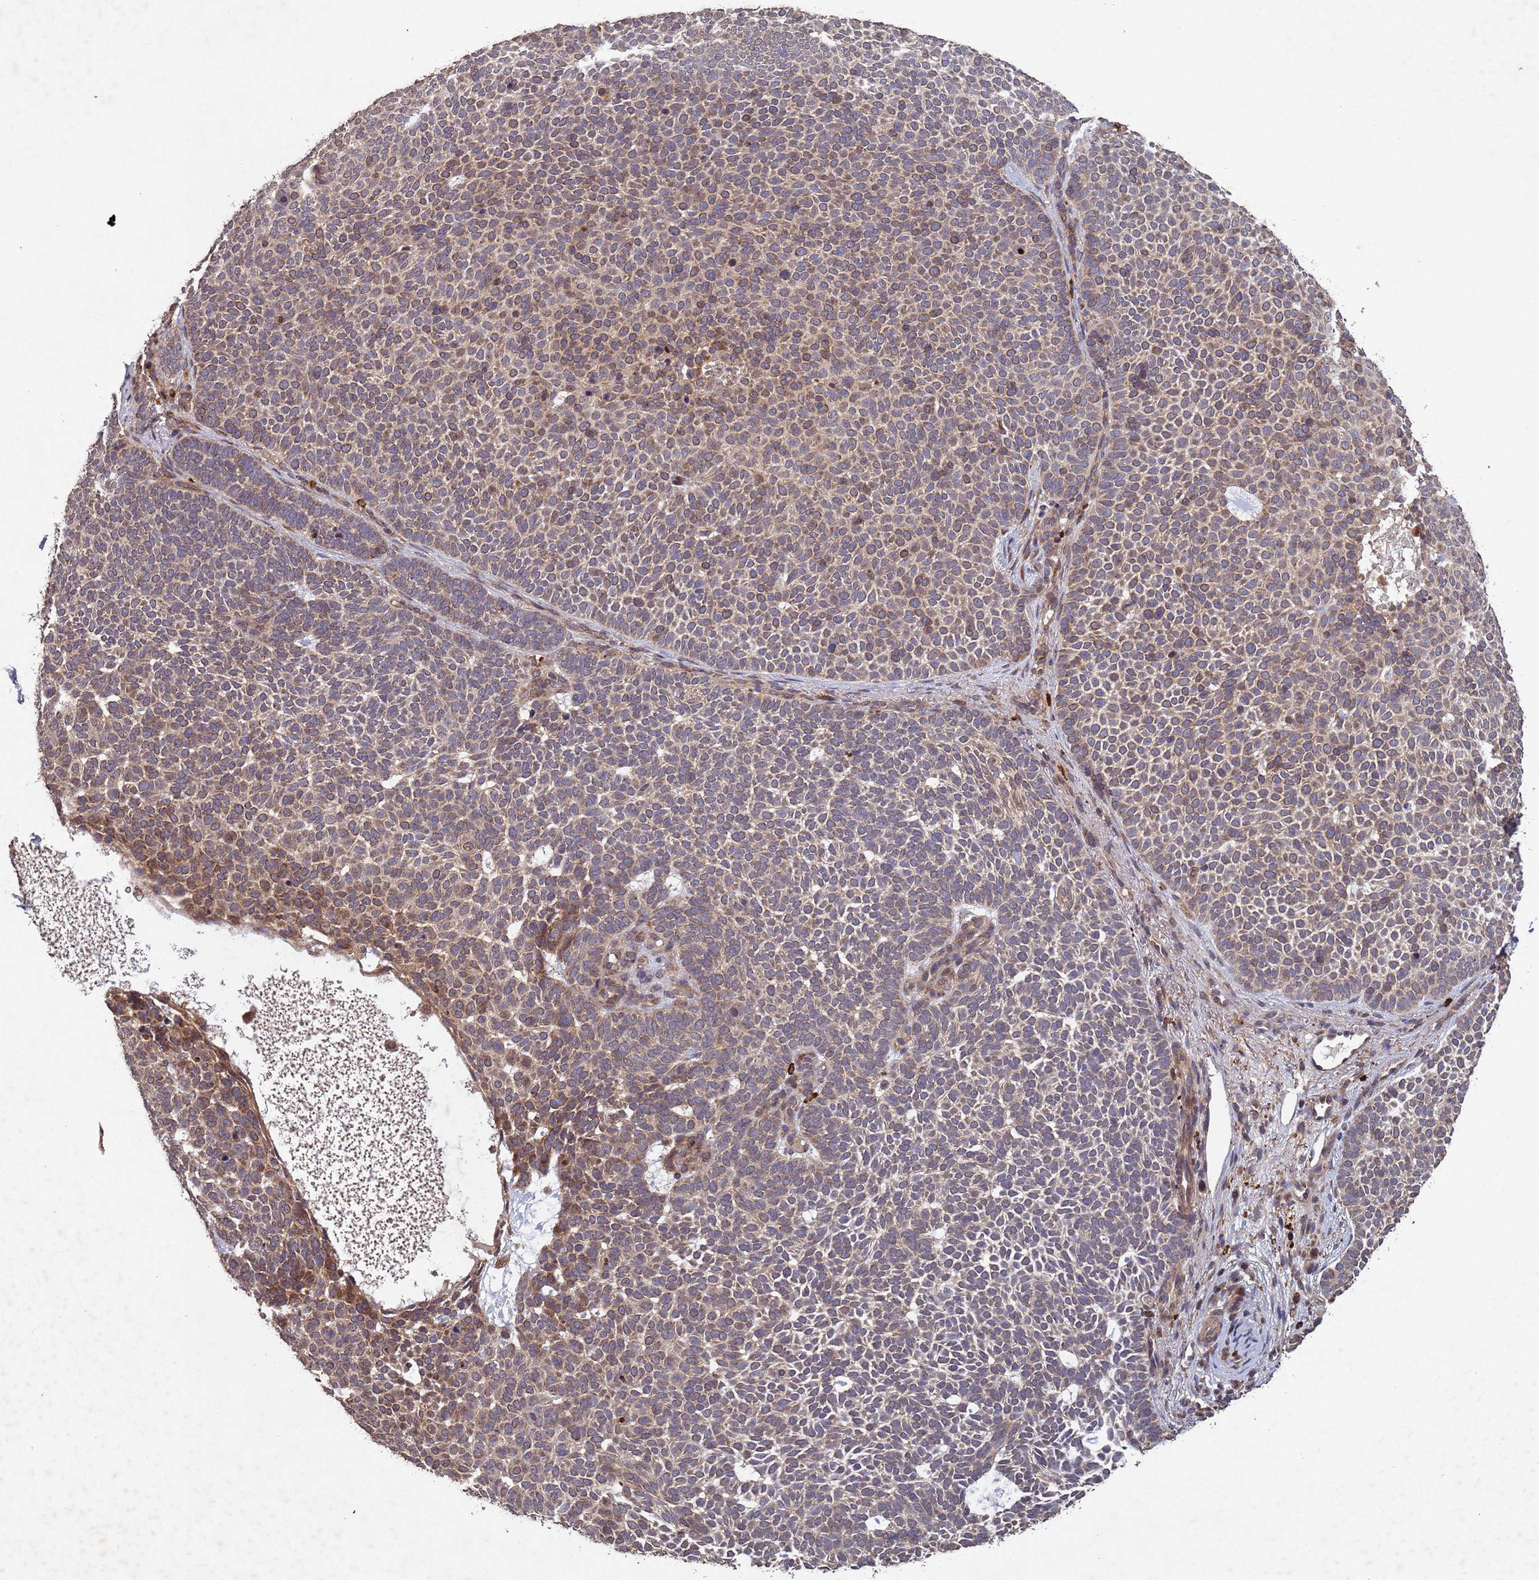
{"staining": {"intensity": "moderate", "quantity": "<25%", "location": "cytoplasmic/membranous"}, "tissue": "skin cancer", "cell_type": "Tumor cells", "image_type": "cancer", "snomed": [{"axis": "morphology", "description": "Basal cell carcinoma"}, {"axis": "topography", "description": "Skin"}], "caption": "Skin cancer (basal cell carcinoma) was stained to show a protein in brown. There is low levels of moderate cytoplasmic/membranous positivity in about <25% of tumor cells.", "gene": "FASTKD1", "patient": {"sex": "female", "age": 77}}